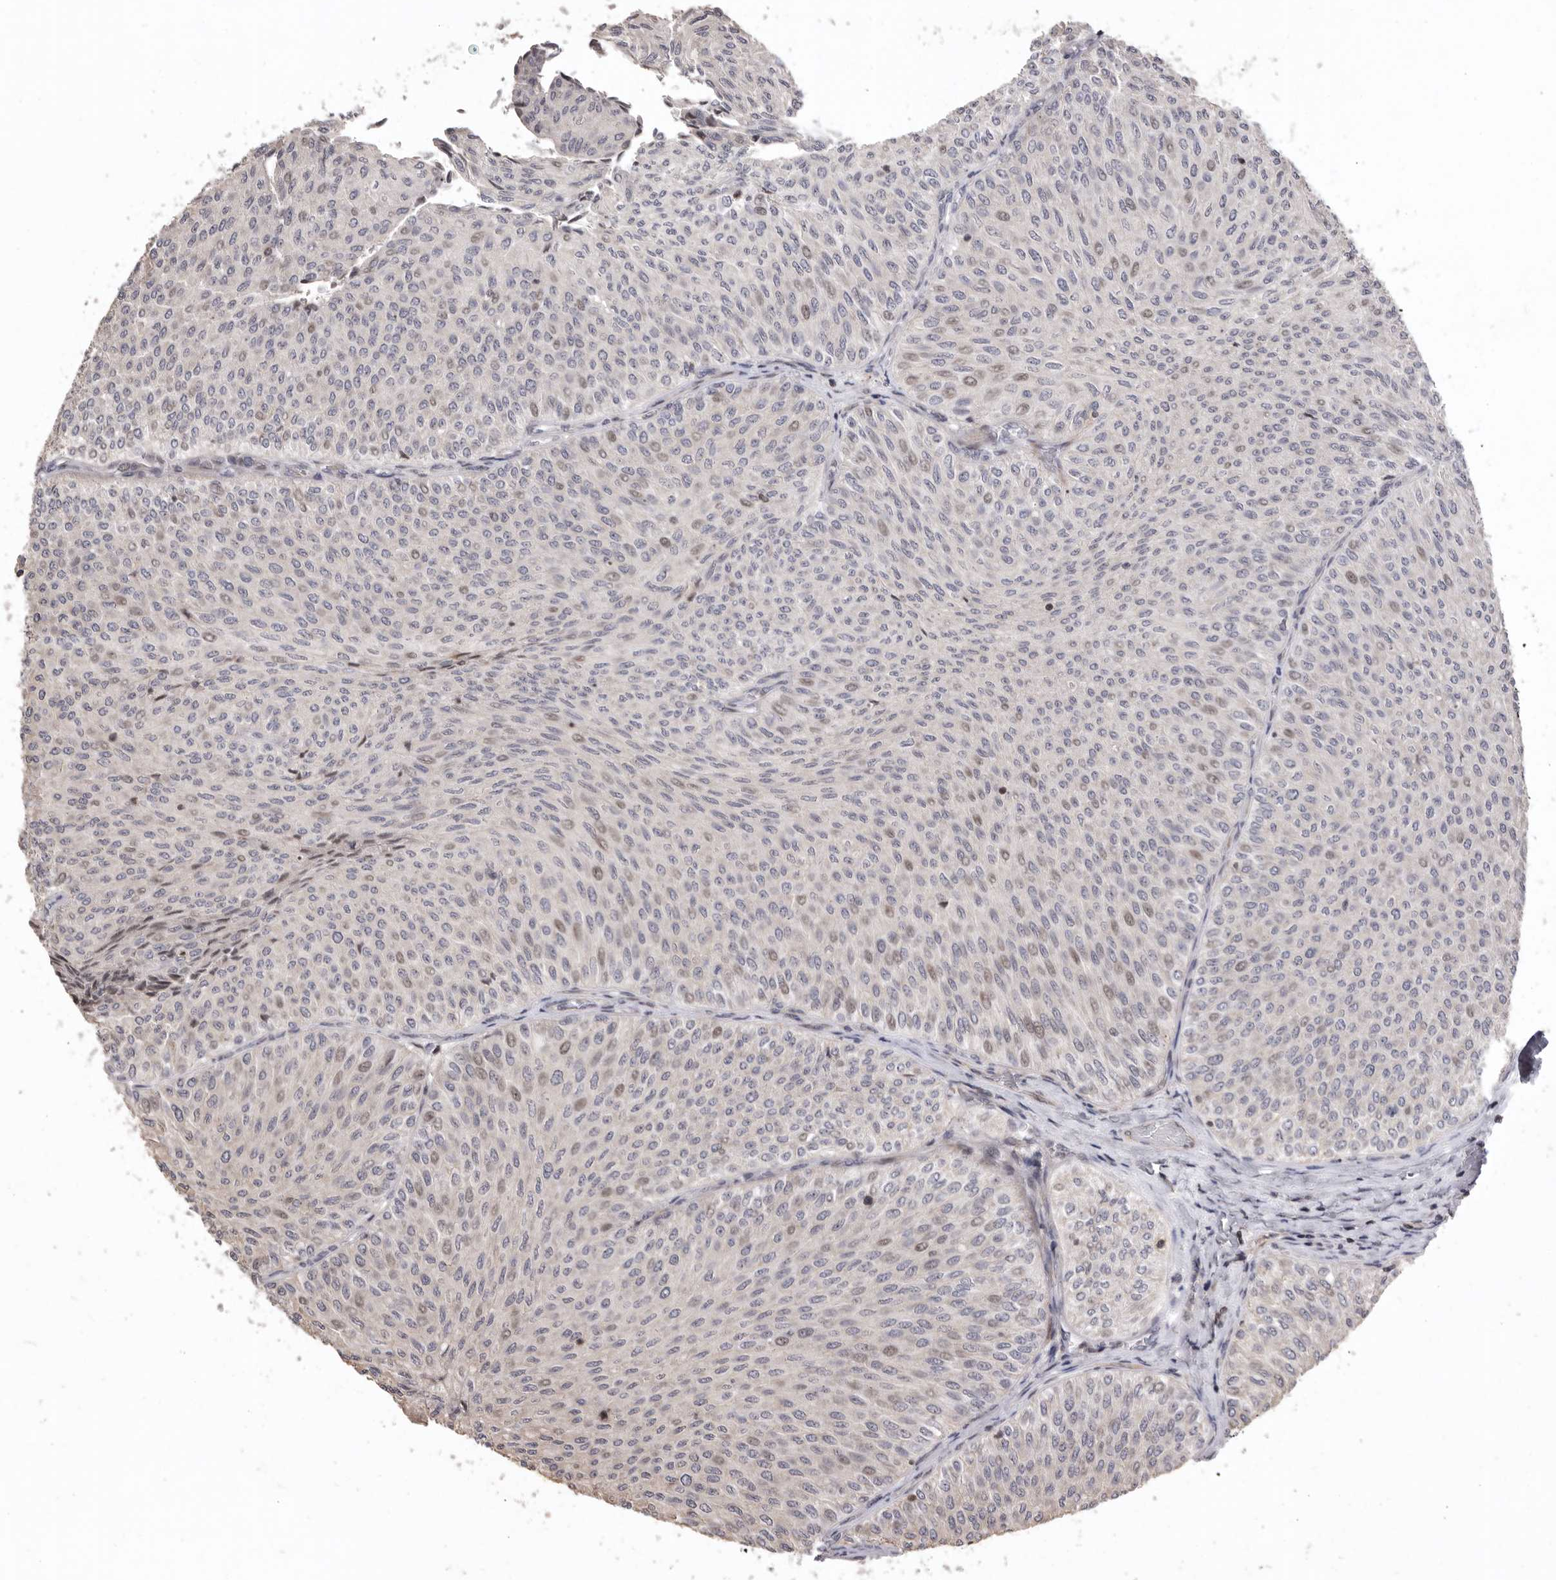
{"staining": {"intensity": "weak", "quantity": "25%-75%", "location": "nuclear"}, "tissue": "urothelial cancer", "cell_type": "Tumor cells", "image_type": "cancer", "snomed": [{"axis": "morphology", "description": "Urothelial carcinoma, Low grade"}, {"axis": "topography", "description": "Urinary bladder"}], "caption": "Protein staining of urothelial cancer tissue shows weak nuclear staining in approximately 25%-75% of tumor cells.", "gene": "AZIN1", "patient": {"sex": "male", "age": 78}}